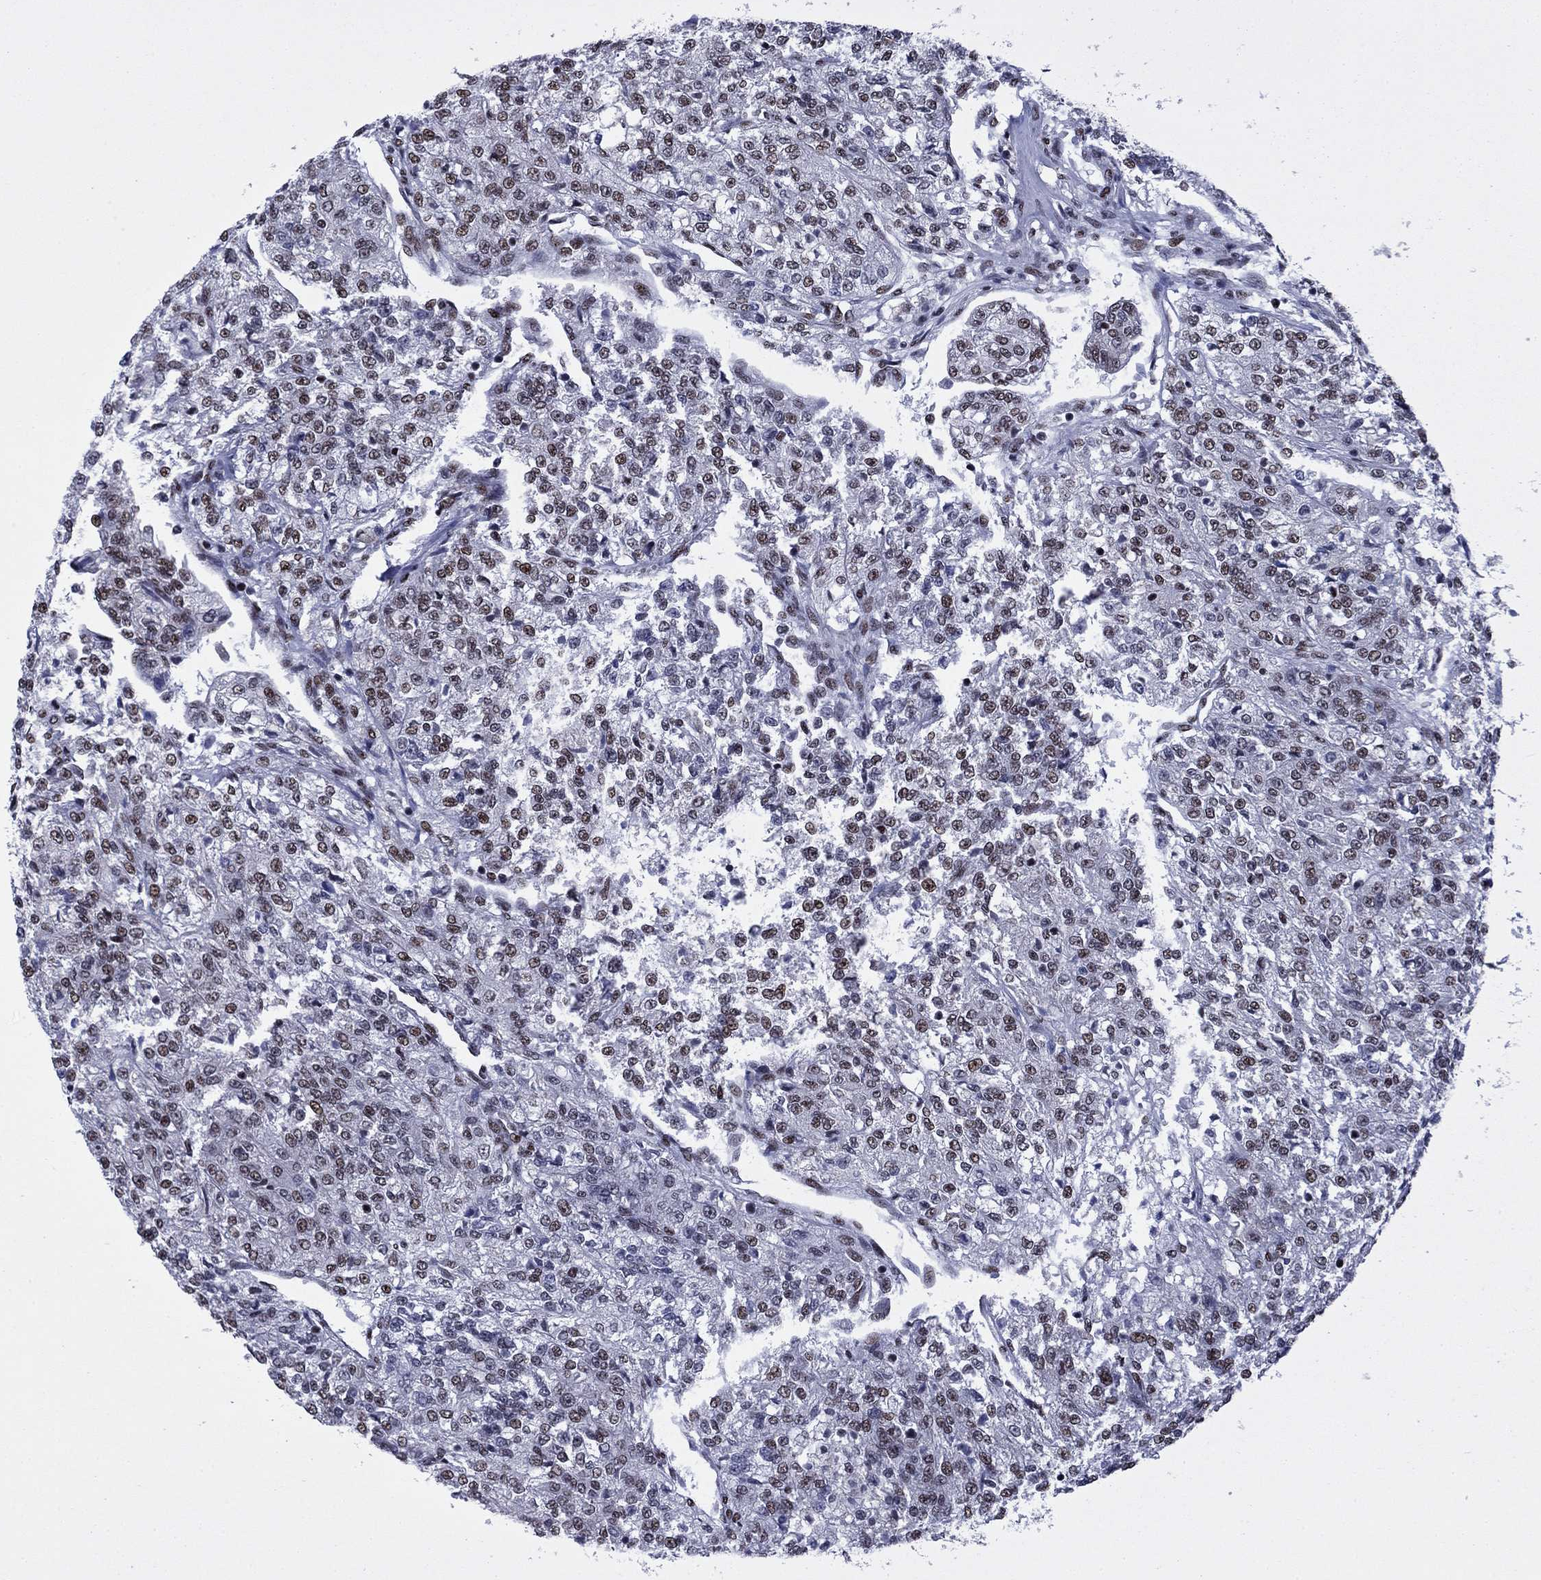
{"staining": {"intensity": "moderate", "quantity": "<25%", "location": "nuclear"}, "tissue": "renal cancer", "cell_type": "Tumor cells", "image_type": "cancer", "snomed": [{"axis": "morphology", "description": "Adenocarcinoma, NOS"}, {"axis": "topography", "description": "Kidney"}], "caption": "Immunohistochemical staining of human renal cancer (adenocarcinoma) displays moderate nuclear protein staining in about <25% of tumor cells. (brown staining indicates protein expression, while blue staining denotes nuclei).", "gene": "N4BP2", "patient": {"sex": "female", "age": 63}}